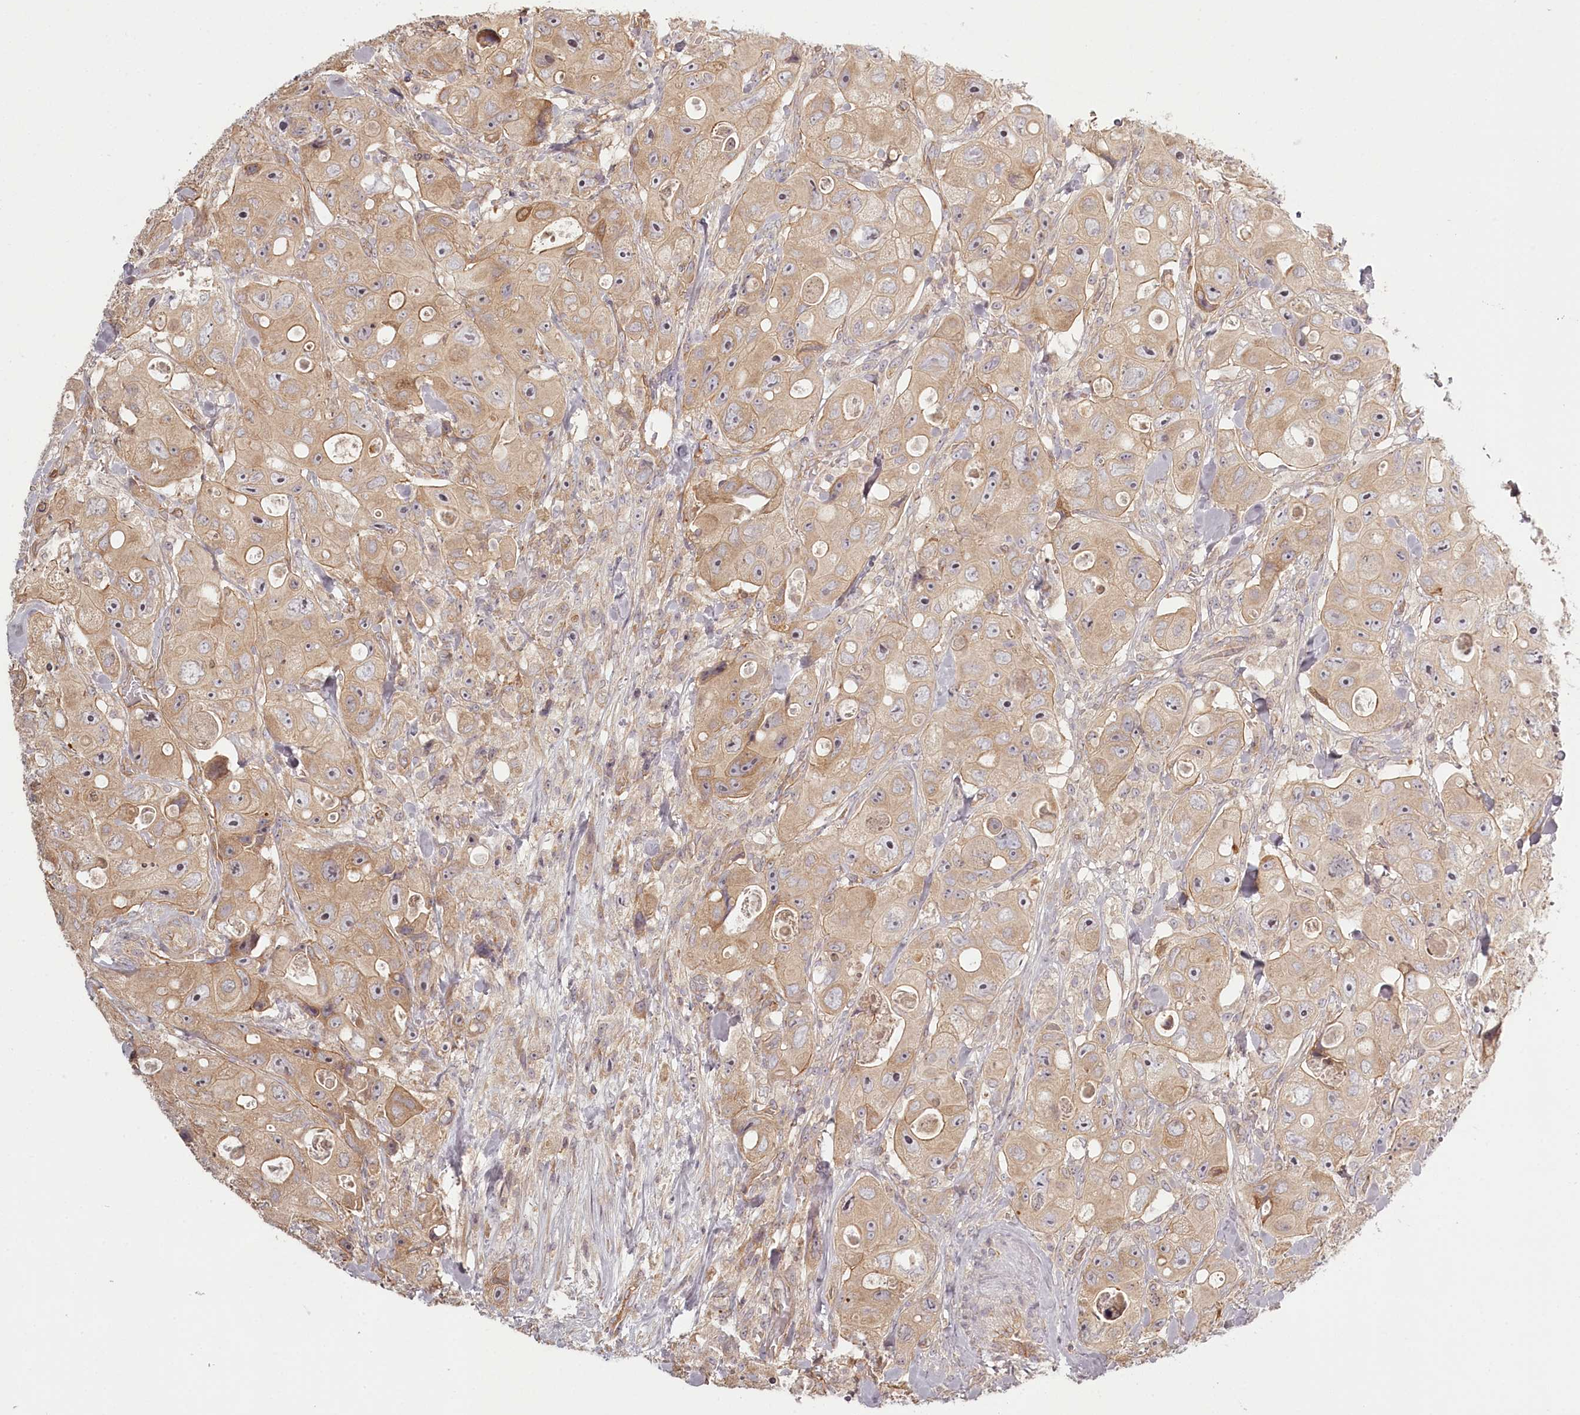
{"staining": {"intensity": "moderate", "quantity": "25%-75%", "location": "cytoplasmic/membranous"}, "tissue": "colorectal cancer", "cell_type": "Tumor cells", "image_type": "cancer", "snomed": [{"axis": "morphology", "description": "Adenocarcinoma, NOS"}, {"axis": "topography", "description": "Colon"}], "caption": "There is medium levels of moderate cytoplasmic/membranous expression in tumor cells of adenocarcinoma (colorectal), as demonstrated by immunohistochemical staining (brown color).", "gene": "TMIE", "patient": {"sex": "female", "age": 46}}